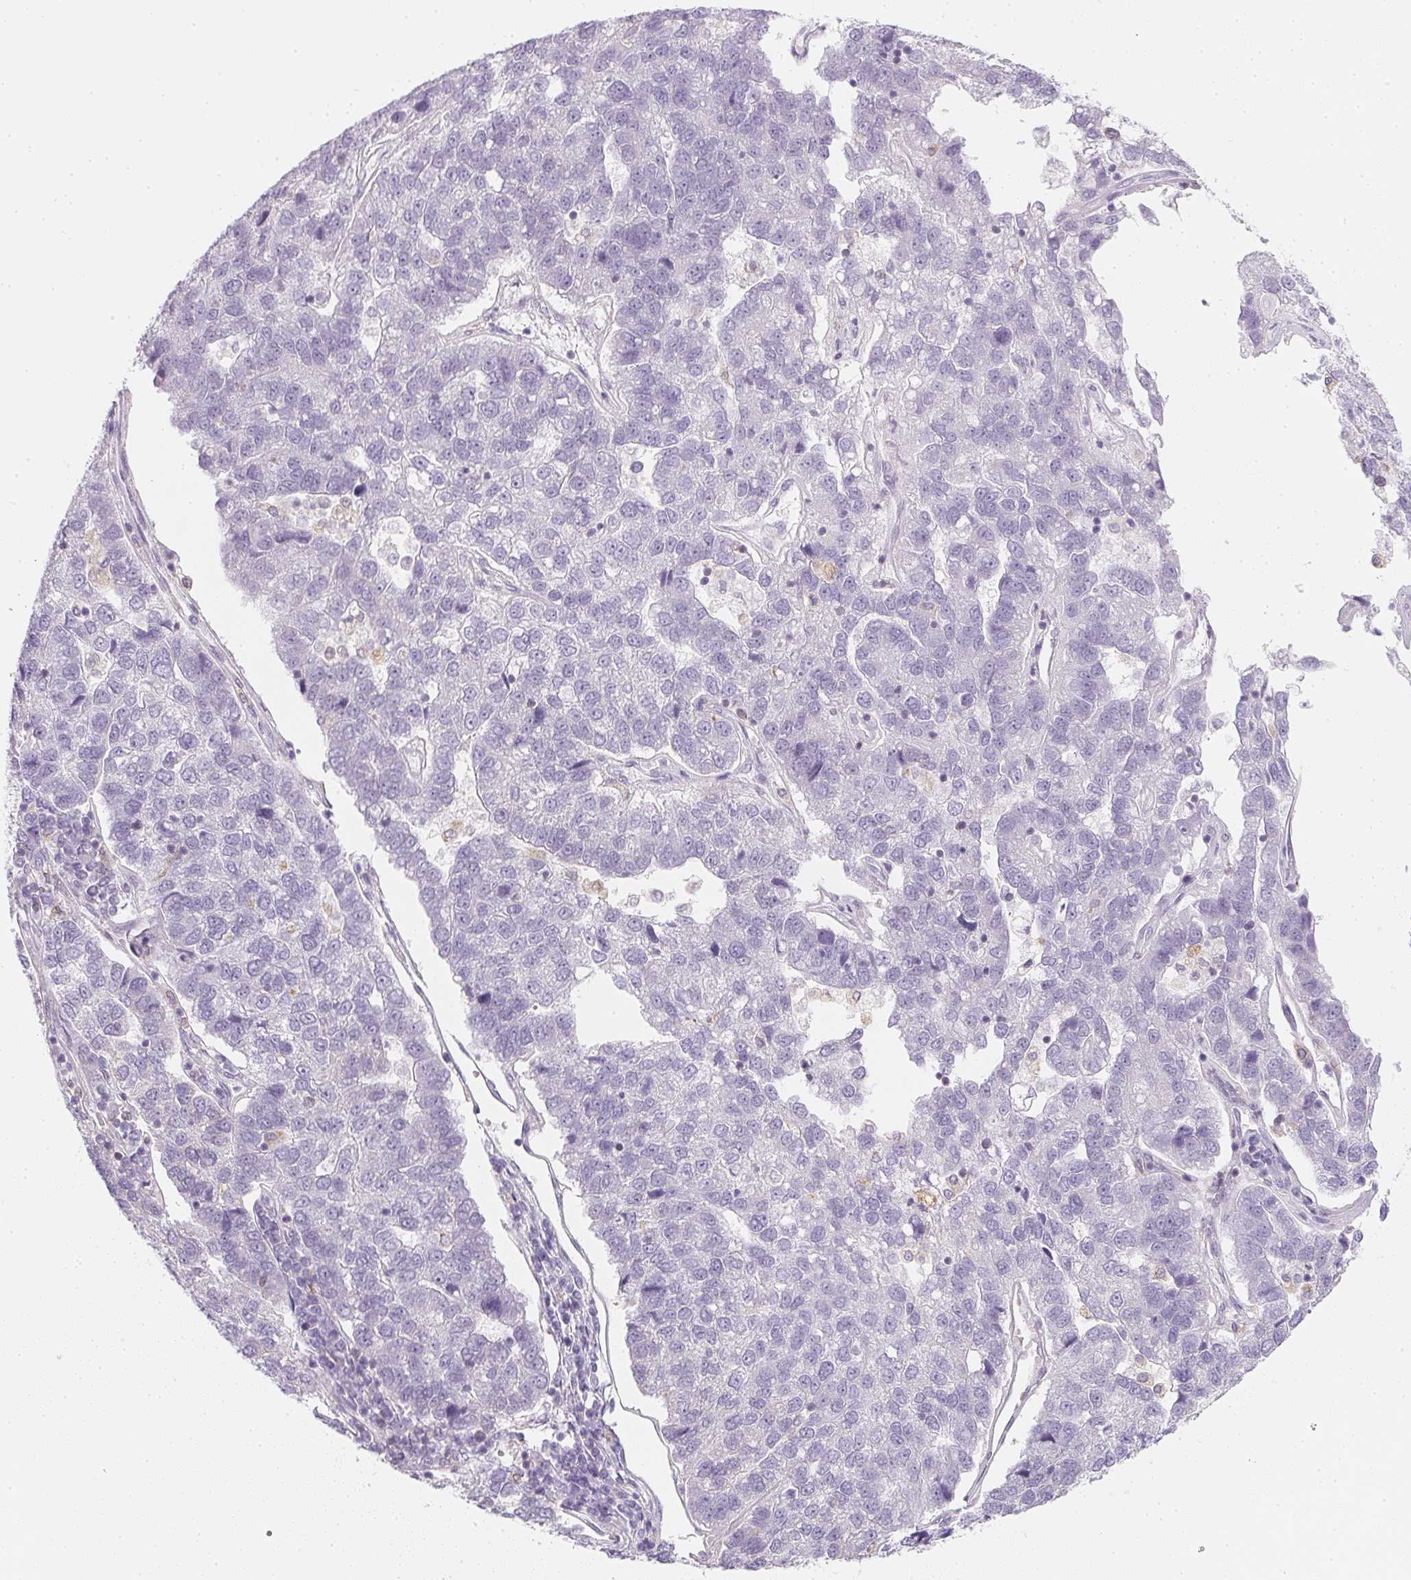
{"staining": {"intensity": "negative", "quantity": "none", "location": "none"}, "tissue": "pancreatic cancer", "cell_type": "Tumor cells", "image_type": "cancer", "snomed": [{"axis": "morphology", "description": "Adenocarcinoma, NOS"}, {"axis": "topography", "description": "Pancreas"}], "caption": "Tumor cells are negative for brown protein staining in adenocarcinoma (pancreatic).", "gene": "SOAT1", "patient": {"sex": "female", "age": 61}}